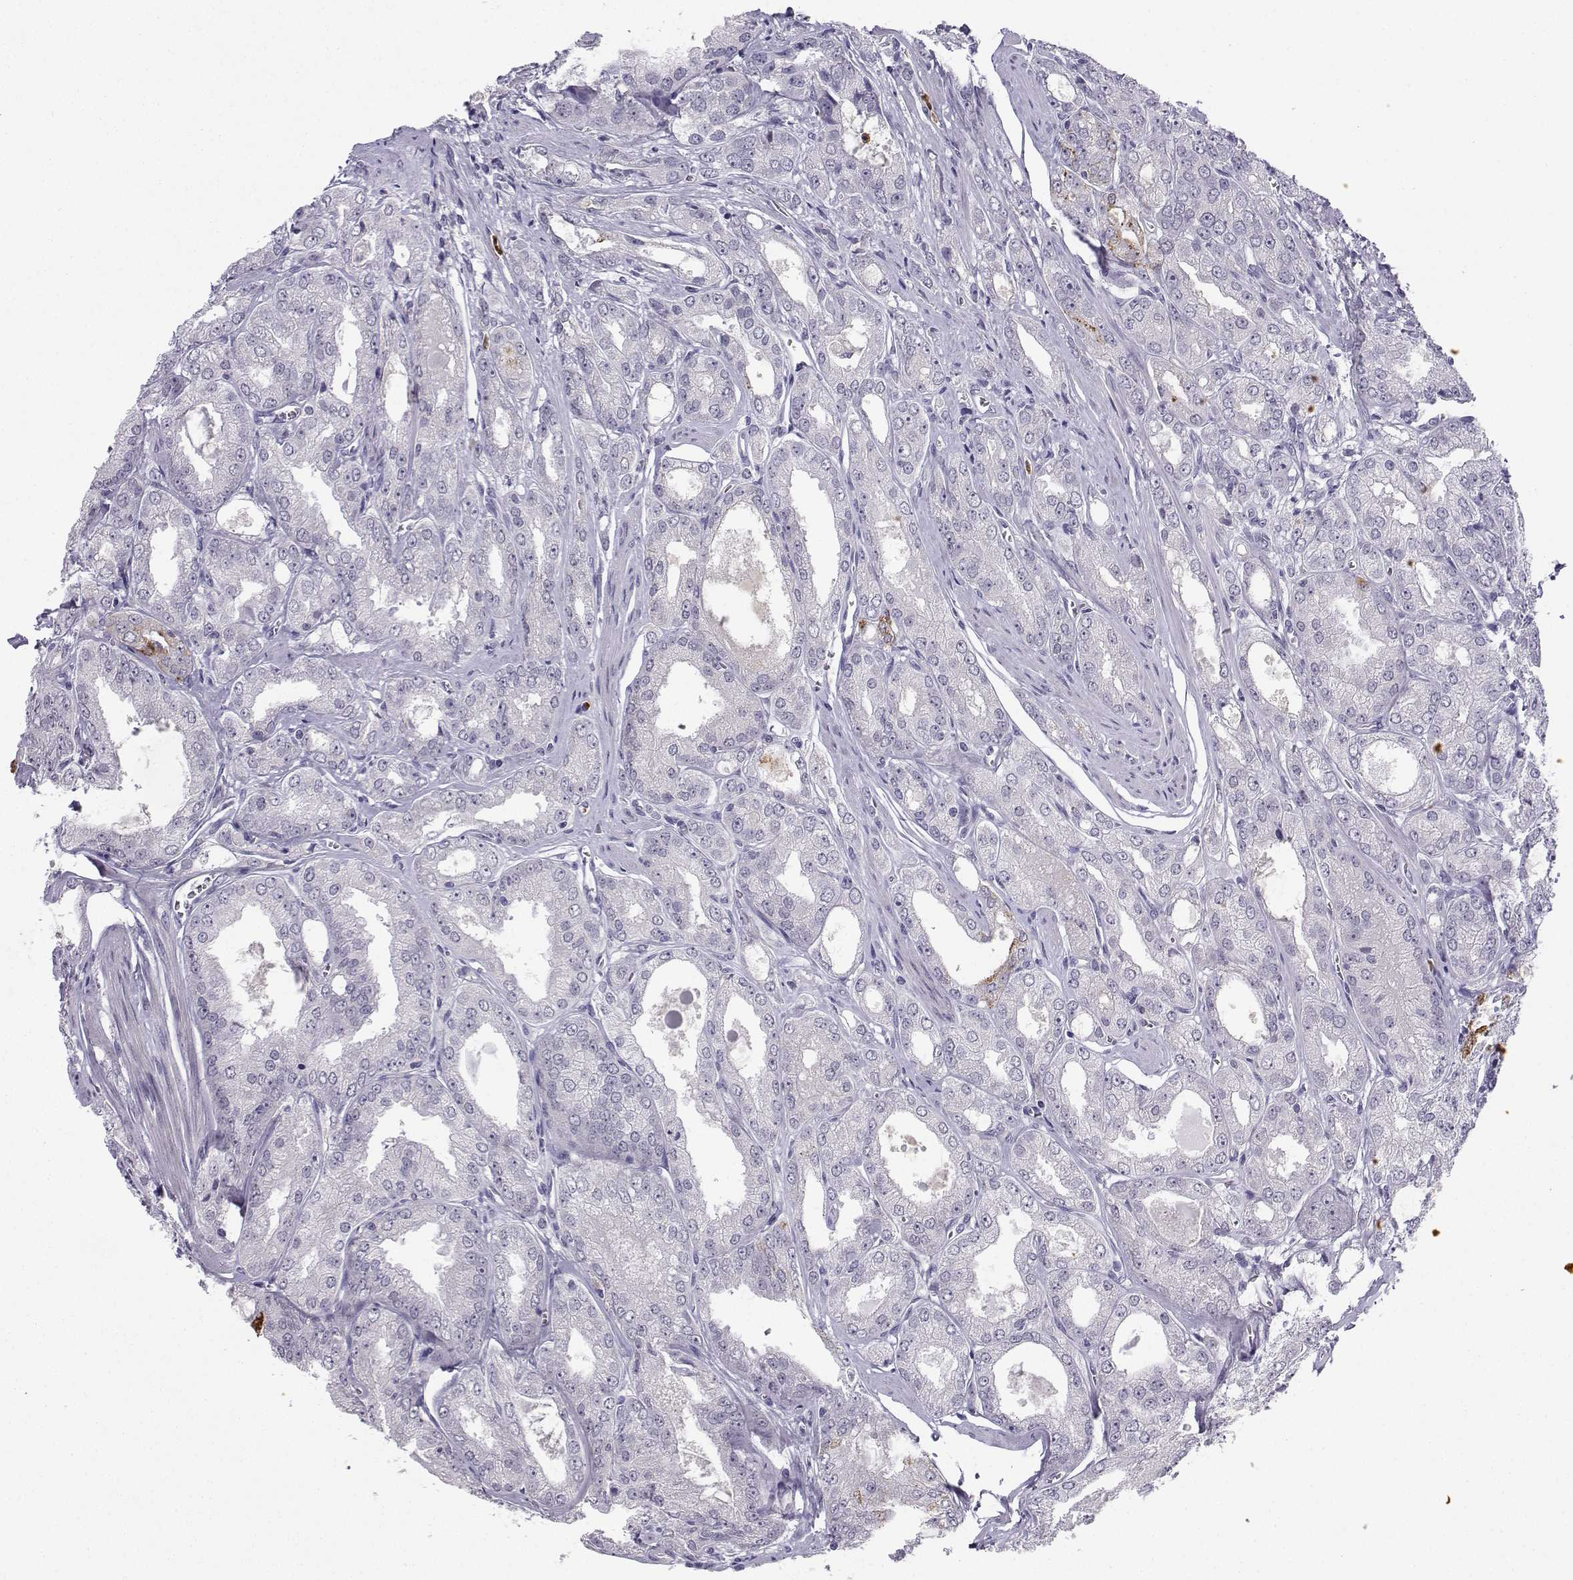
{"staining": {"intensity": "negative", "quantity": "none", "location": "none"}, "tissue": "prostate cancer", "cell_type": "Tumor cells", "image_type": "cancer", "snomed": [{"axis": "morphology", "description": "Adenocarcinoma, NOS"}, {"axis": "morphology", "description": "Adenocarcinoma, High grade"}, {"axis": "topography", "description": "Prostate"}], "caption": "Immunohistochemical staining of prostate adenocarcinoma reveals no significant positivity in tumor cells.", "gene": "CALY", "patient": {"sex": "male", "age": 70}}